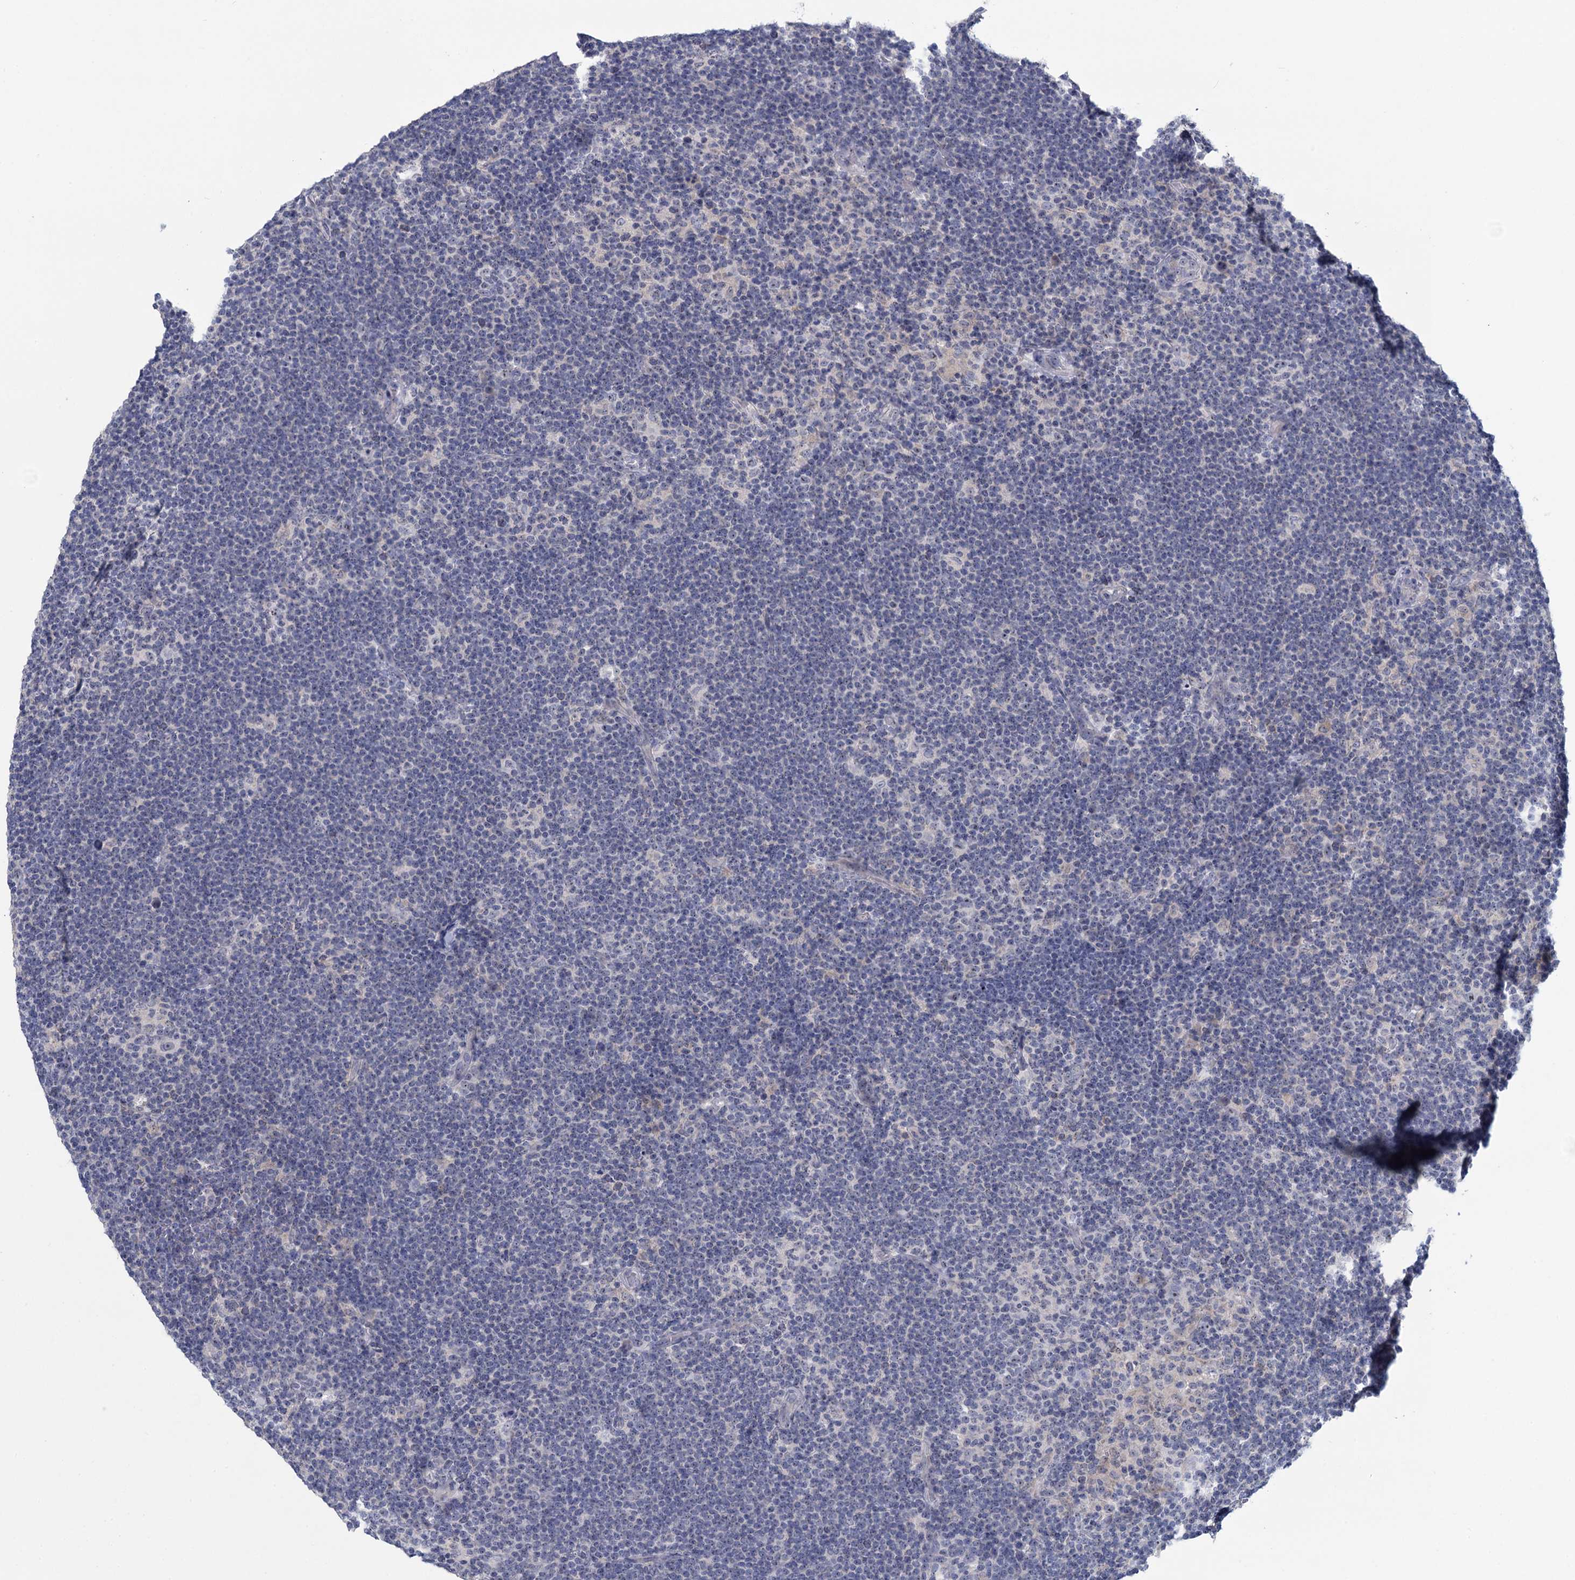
{"staining": {"intensity": "negative", "quantity": "none", "location": "none"}, "tissue": "lymphoma", "cell_type": "Tumor cells", "image_type": "cancer", "snomed": [{"axis": "morphology", "description": "Hodgkin's disease, NOS"}, {"axis": "topography", "description": "Lymph node"}], "caption": "A micrograph of human lymphoma is negative for staining in tumor cells. (DAB immunohistochemistry (IHC), high magnification).", "gene": "SFN", "patient": {"sex": "female", "age": 57}}